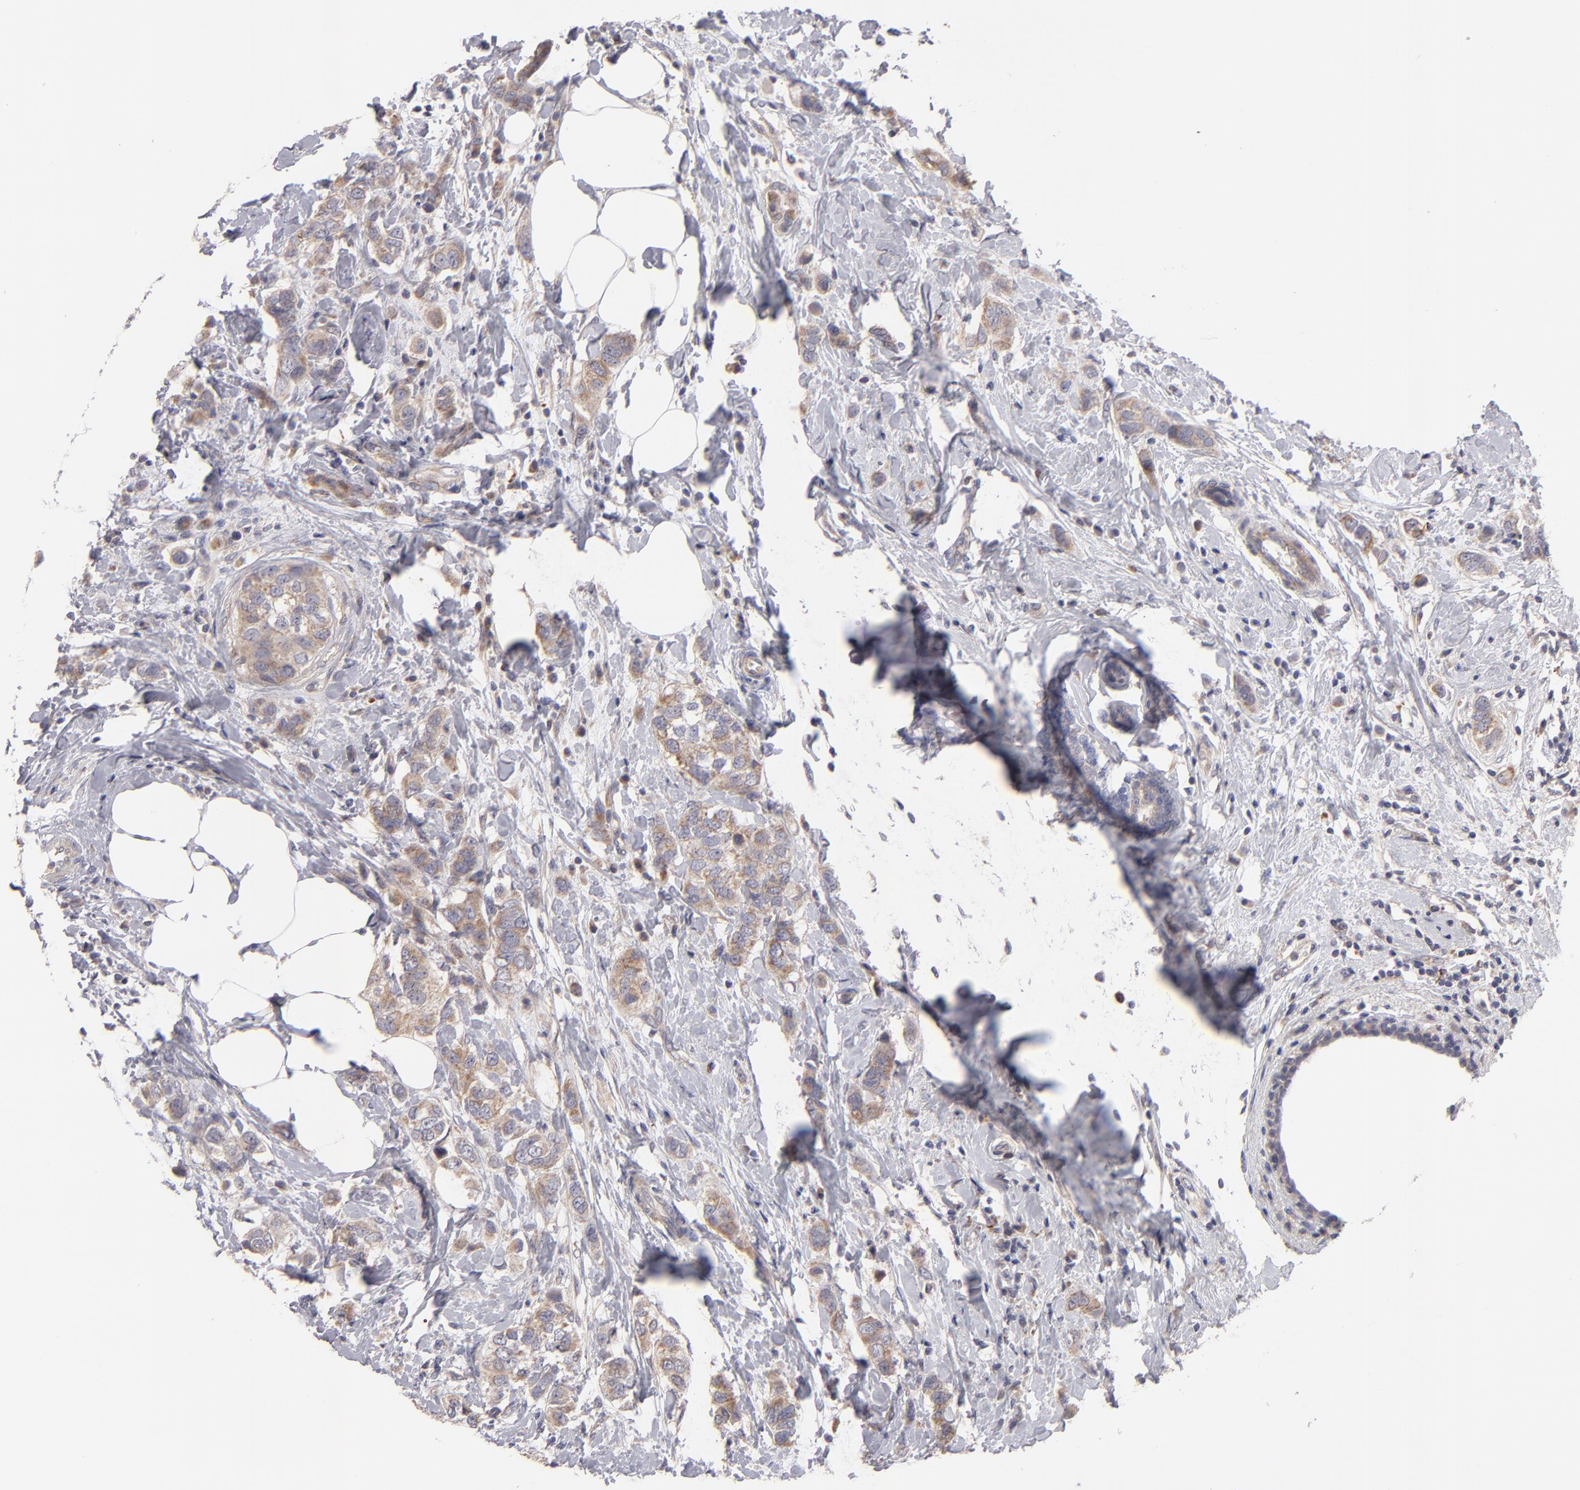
{"staining": {"intensity": "weak", "quantity": ">75%", "location": "cytoplasmic/membranous"}, "tissue": "breast cancer", "cell_type": "Tumor cells", "image_type": "cancer", "snomed": [{"axis": "morphology", "description": "Normal tissue, NOS"}, {"axis": "morphology", "description": "Duct carcinoma"}, {"axis": "topography", "description": "Breast"}], "caption": "Immunohistochemical staining of breast invasive ductal carcinoma displays weak cytoplasmic/membranous protein expression in approximately >75% of tumor cells. The protein is stained brown, and the nuclei are stained in blue (DAB (3,3'-diaminobenzidine) IHC with brightfield microscopy, high magnification).", "gene": "HCCS", "patient": {"sex": "female", "age": 50}}